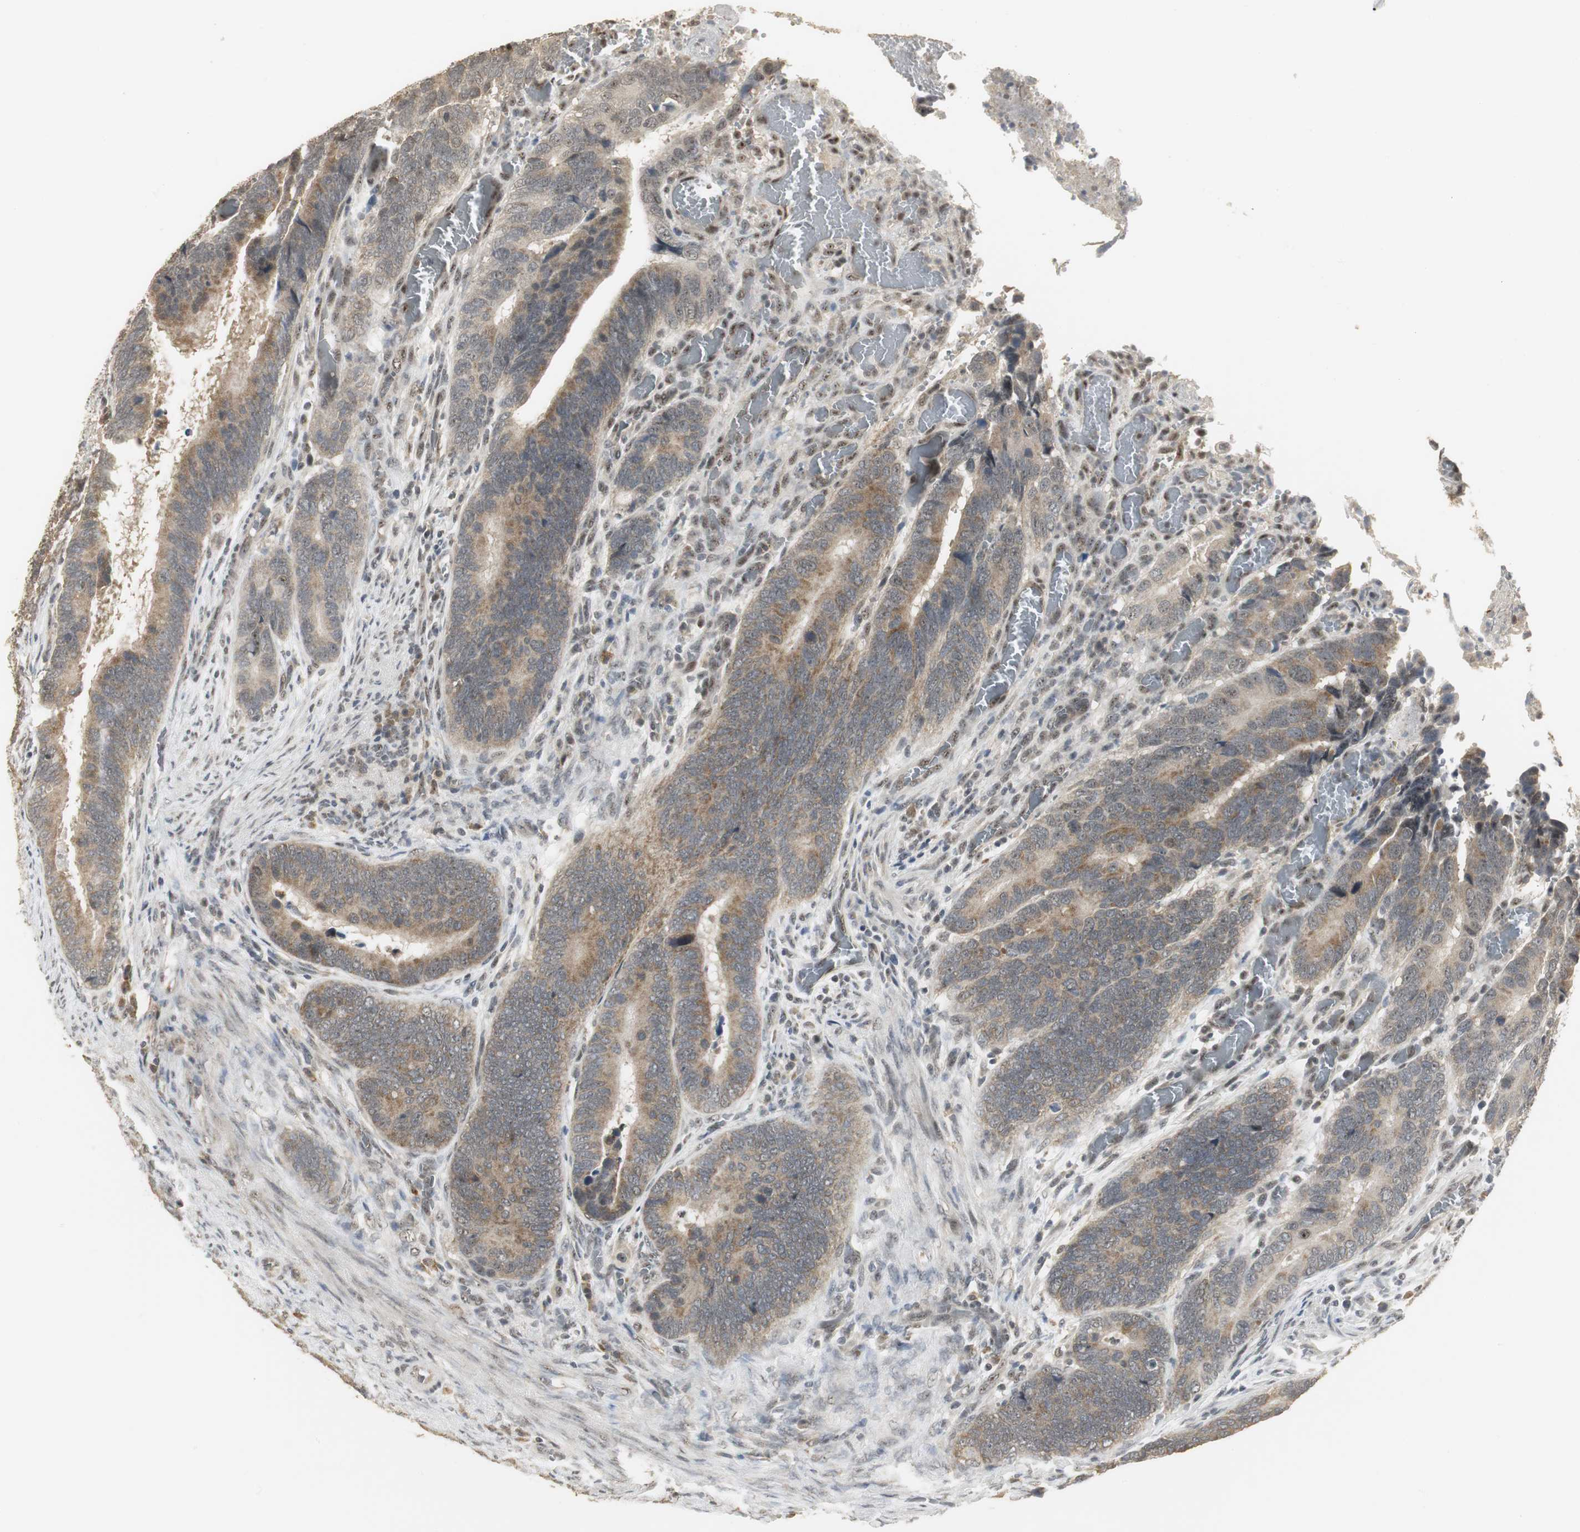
{"staining": {"intensity": "weak", "quantity": ">75%", "location": "cytoplasmic/membranous"}, "tissue": "colorectal cancer", "cell_type": "Tumor cells", "image_type": "cancer", "snomed": [{"axis": "morphology", "description": "Adenocarcinoma, NOS"}, {"axis": "topography", "description": "Colon"}], "caption": "Tumor cells show low levels of weak cytoplasmic/membranous staining in about >75% of cells in colorectal cancer.", "gene": "ELOA", "patient": {"sex": "male", "age": 72}}